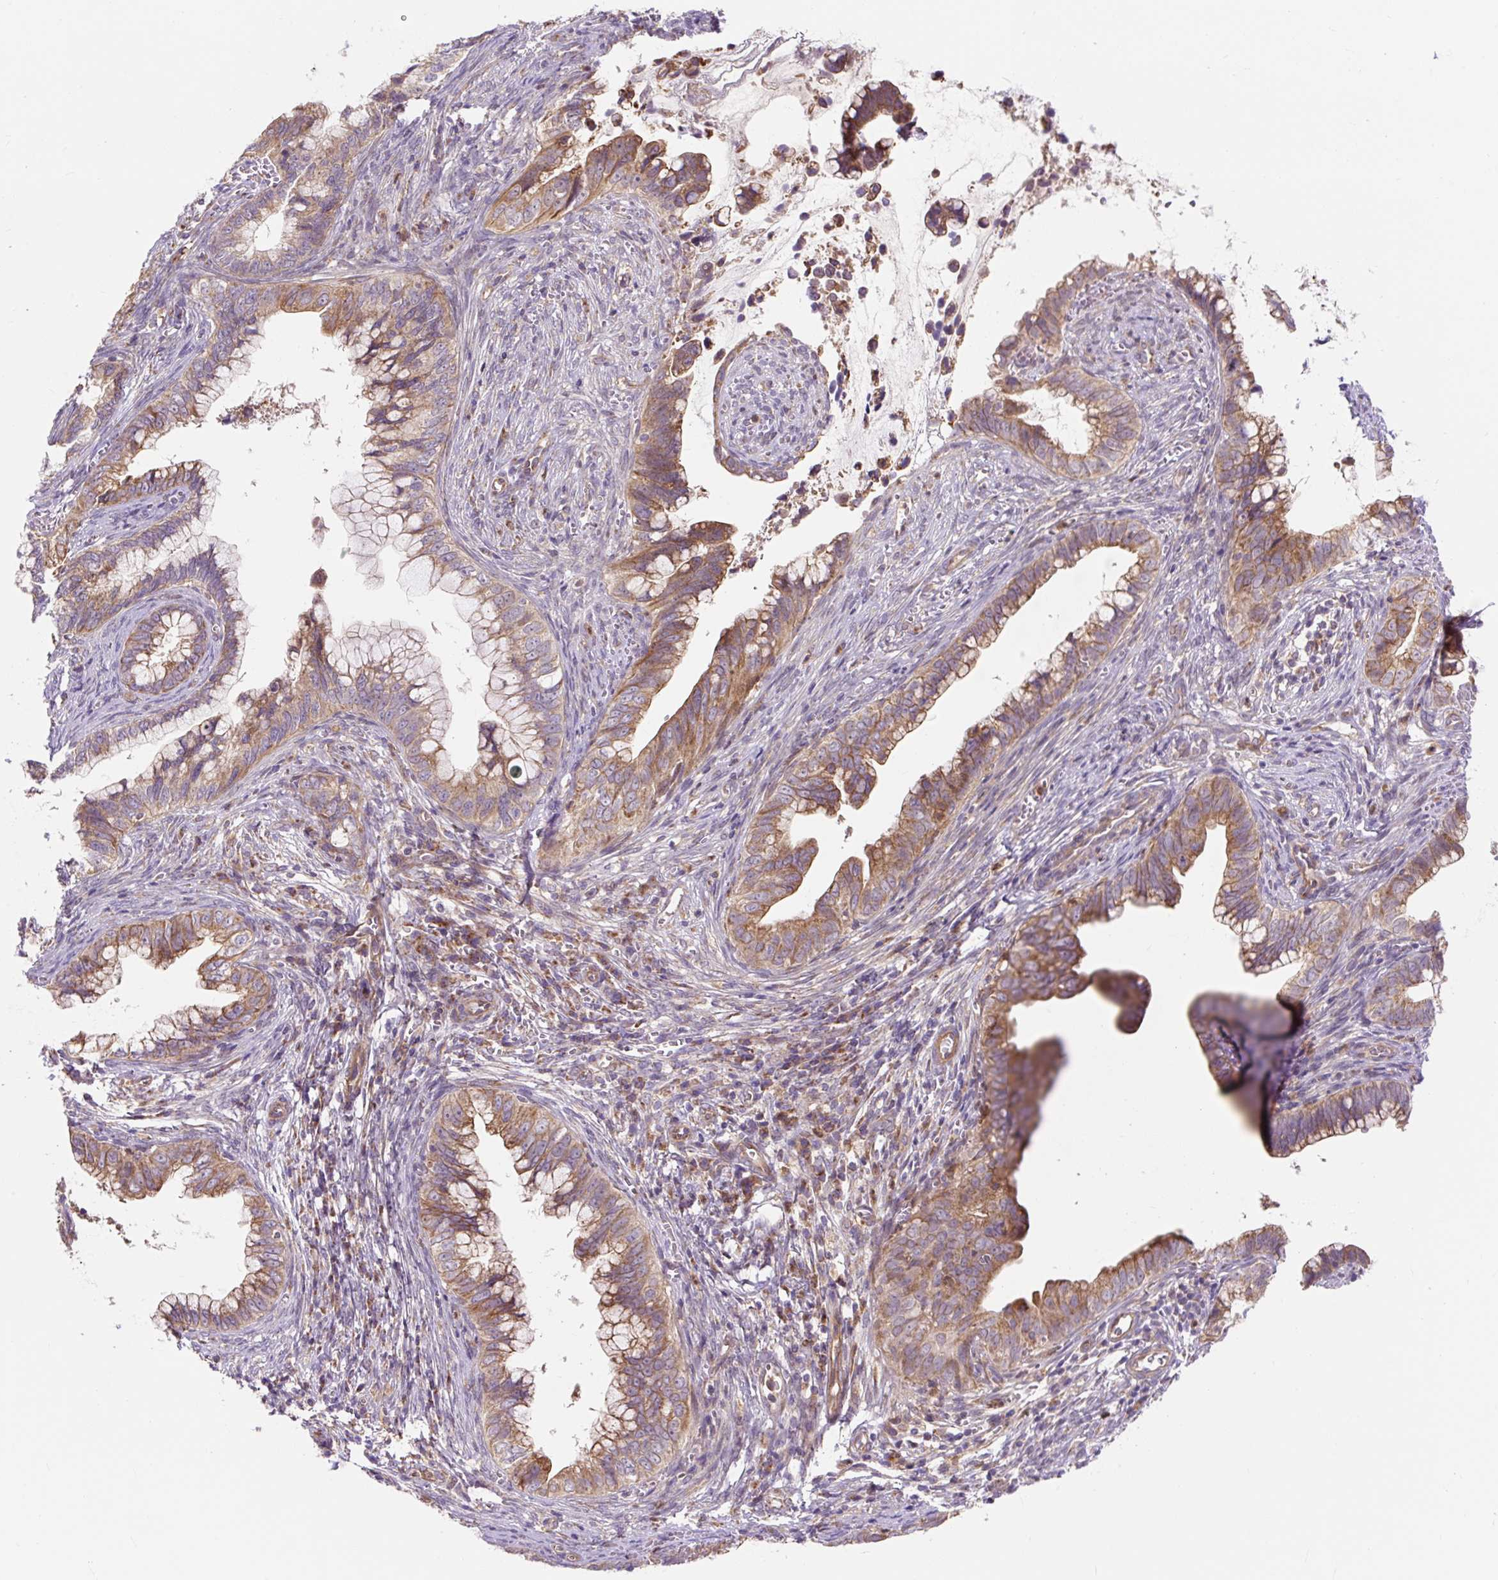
{"staining": {"intensity": "moderate", "quantity": ">75%", "location": "cytoplasmic/membranous"}, "tissue": "cervical cancer", "cell_type": "Tumor cells", "image_type": "cancer", "snomed": [{"axis": "morphology", "description": "Adenocarcinoma, NOS"}, {"axis": "topography", "description": "Cervix"}], "caption": "Brown immunohistochemical staining in human cervical cancer (adenocarcinoma) shows moderate cytoplasmic/membranous expression in about >75% of tumor cells. The protein of interest is shown in brown color, while the nuclei are stained blue.", "gene": "TRIAP1", "patient": {"sex": "female", "age": 44}}